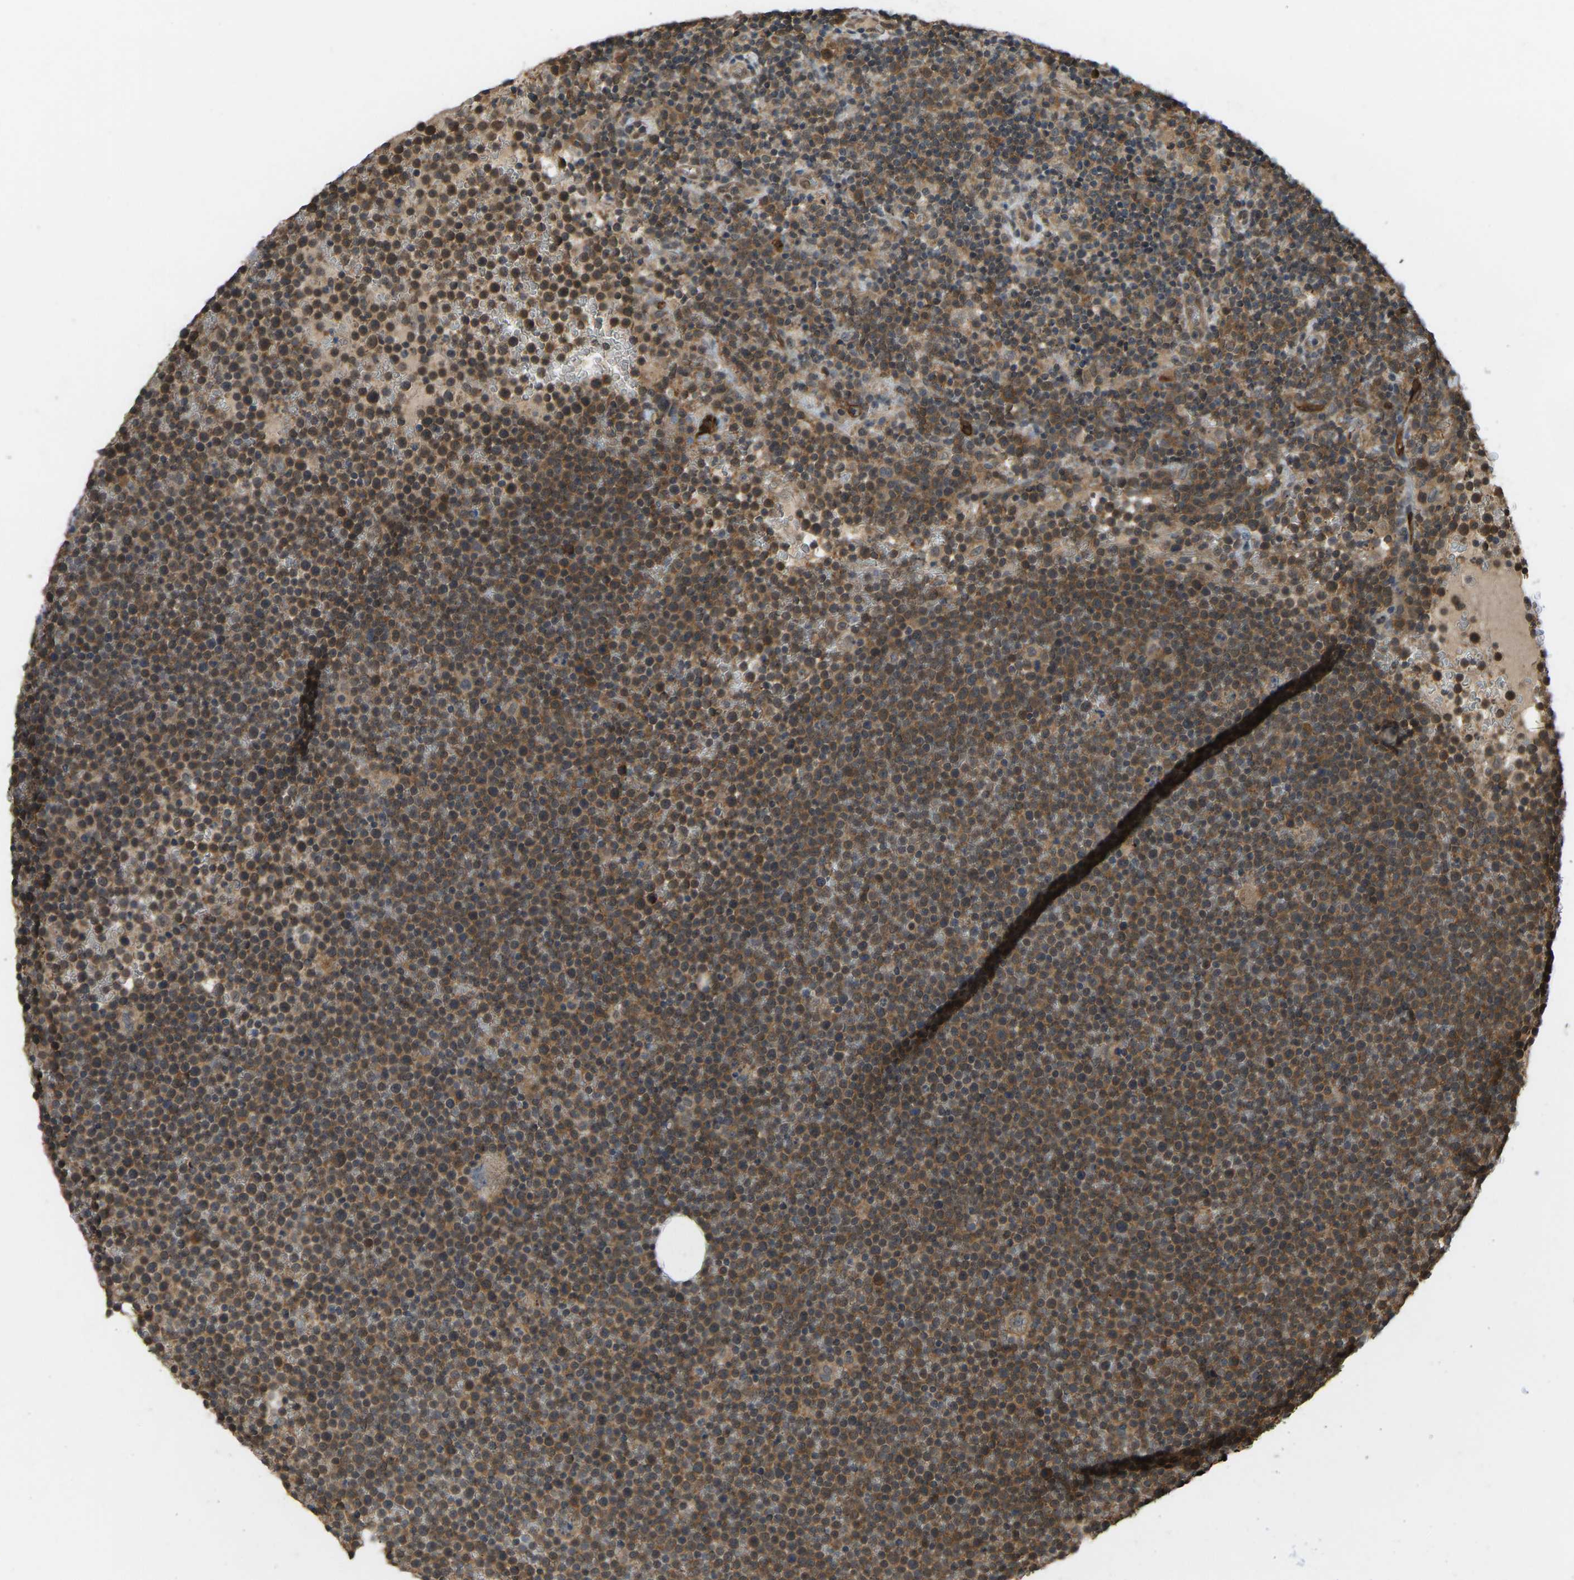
{"staining": {"intensity": "moderate", "quantity": ">75%", "location": "cytoplasmic/membranous"}, "tissue": "lymphoma", "cell_type": "Tumor cells", "image_type": "cancer", "snomed": [{"axis": "morphology", "description": "Malignant lymphoma, non-Hodgkin's type, High grade"}, {"axis": "topography", "description": "Lymph node"}], "caption": "This photomicrograph reveals immunohistochemistry (IHC) staining of human lymphoma, with medium moderate cytoplasmic/membranous positivity in approximately >75% of tumor cells.", "gene": "CCT8", "patient": {"sex": "male", "age": 61}}